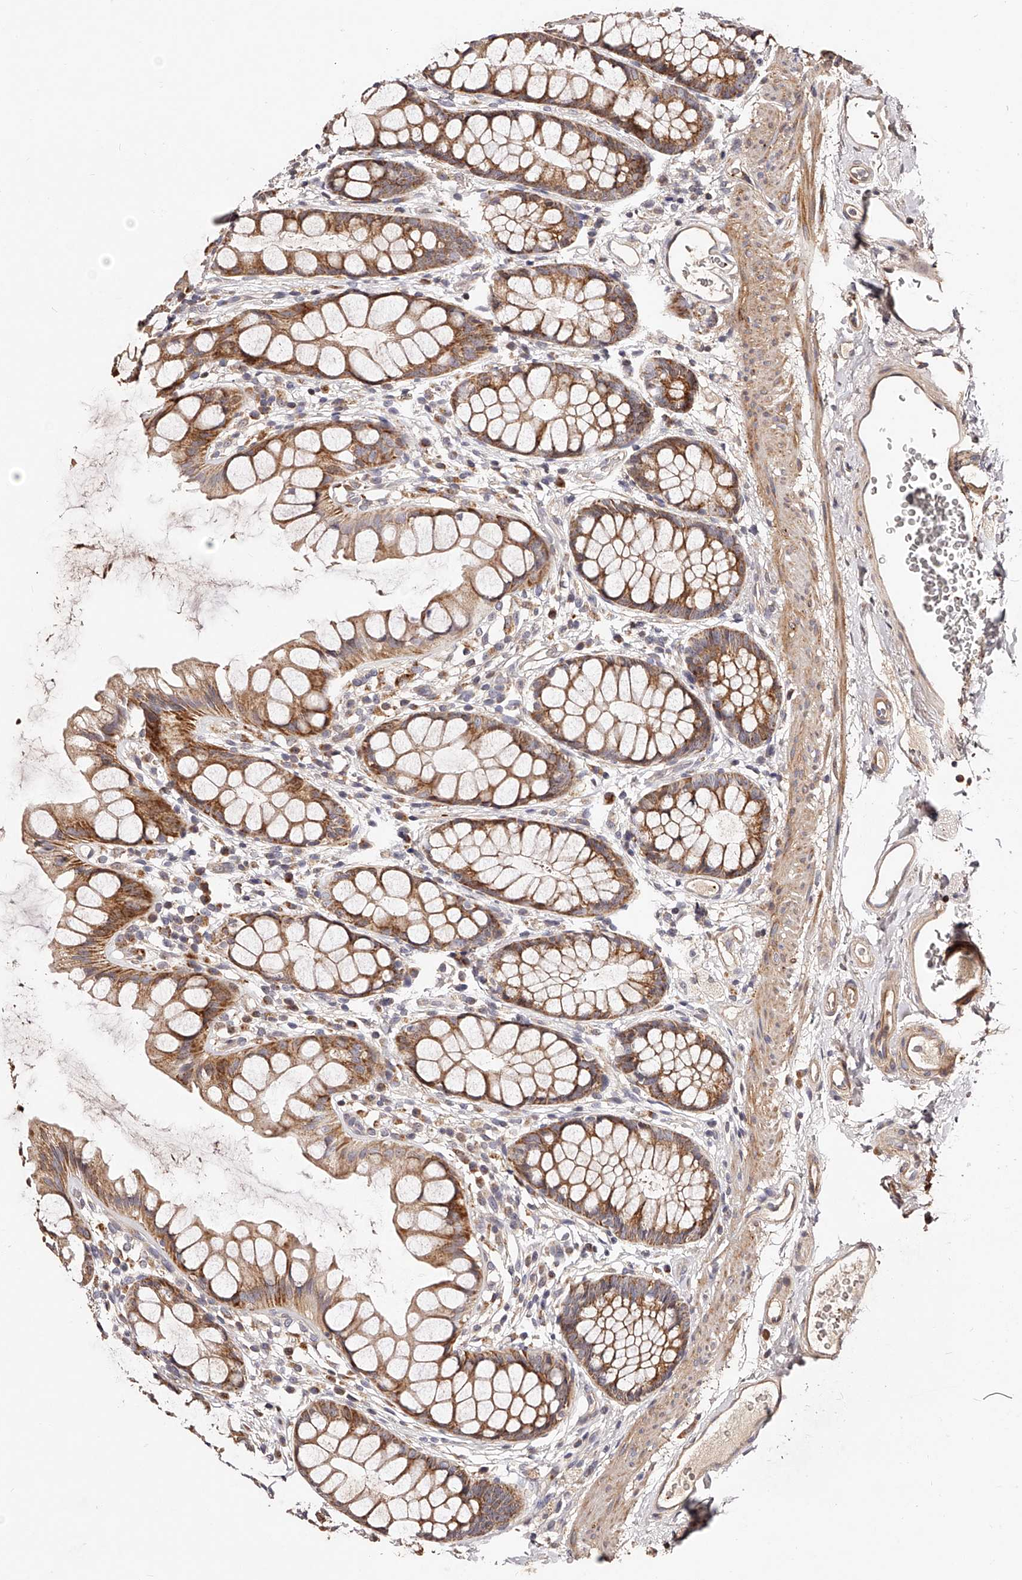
{"staining": {"intensity": "moderate", "quantity": ">75%", "location": "cytoplasmic/membranous"}, "tissue": "rectum", "cell_type": "Glandular cells", "image_type": "normal", "snomed": [{"axis": "morphology", "description": "Normal tissue, NOS"}, {"axis": "topography", "description": "Rectum"}], "caption": "An image of human rectum stained for a protein displays moderate cytoplasmic/membranous brown staining in glandular cells.", "gene": "ZNF502", "patient": {"sex": "female", "age": 65}}